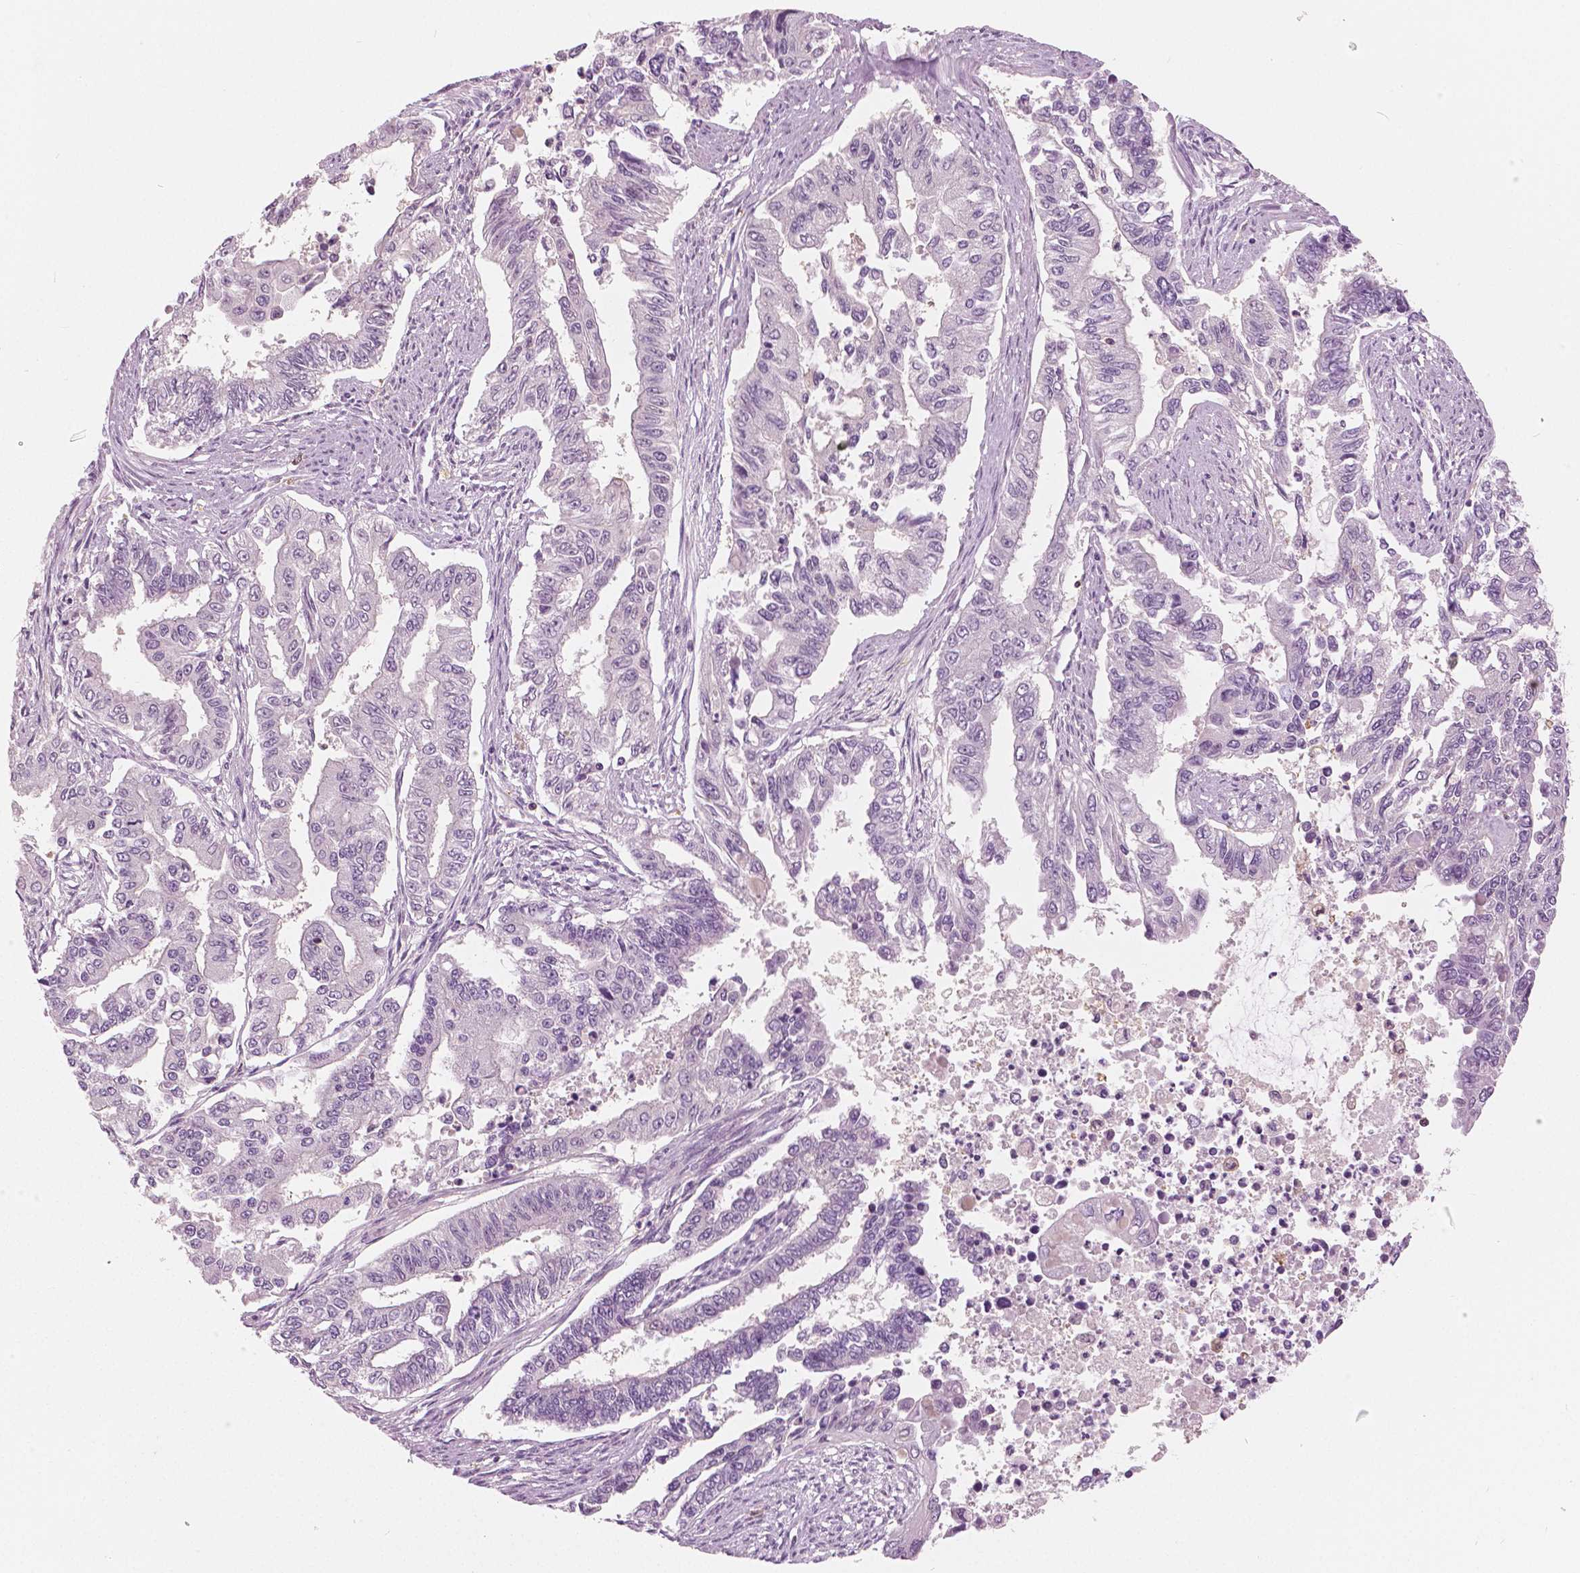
{"staining": {"intensity": "negative", "quantity": "none", "location": "none"}, "tissue": "endometrial cancer", "cell_type": "Tumor cells", "image_type": "cancer", "snomed": [{"axis": "morphology", "description": "Adenocarcinoma, NOS"}, {"axis": "topography", "description": "Uterus"}], "caption": "Tumor cells are negative for brown protein staining in endometrial cancer.", "gene": "GALM", "patient": {"sex": "female", "age": 59}}